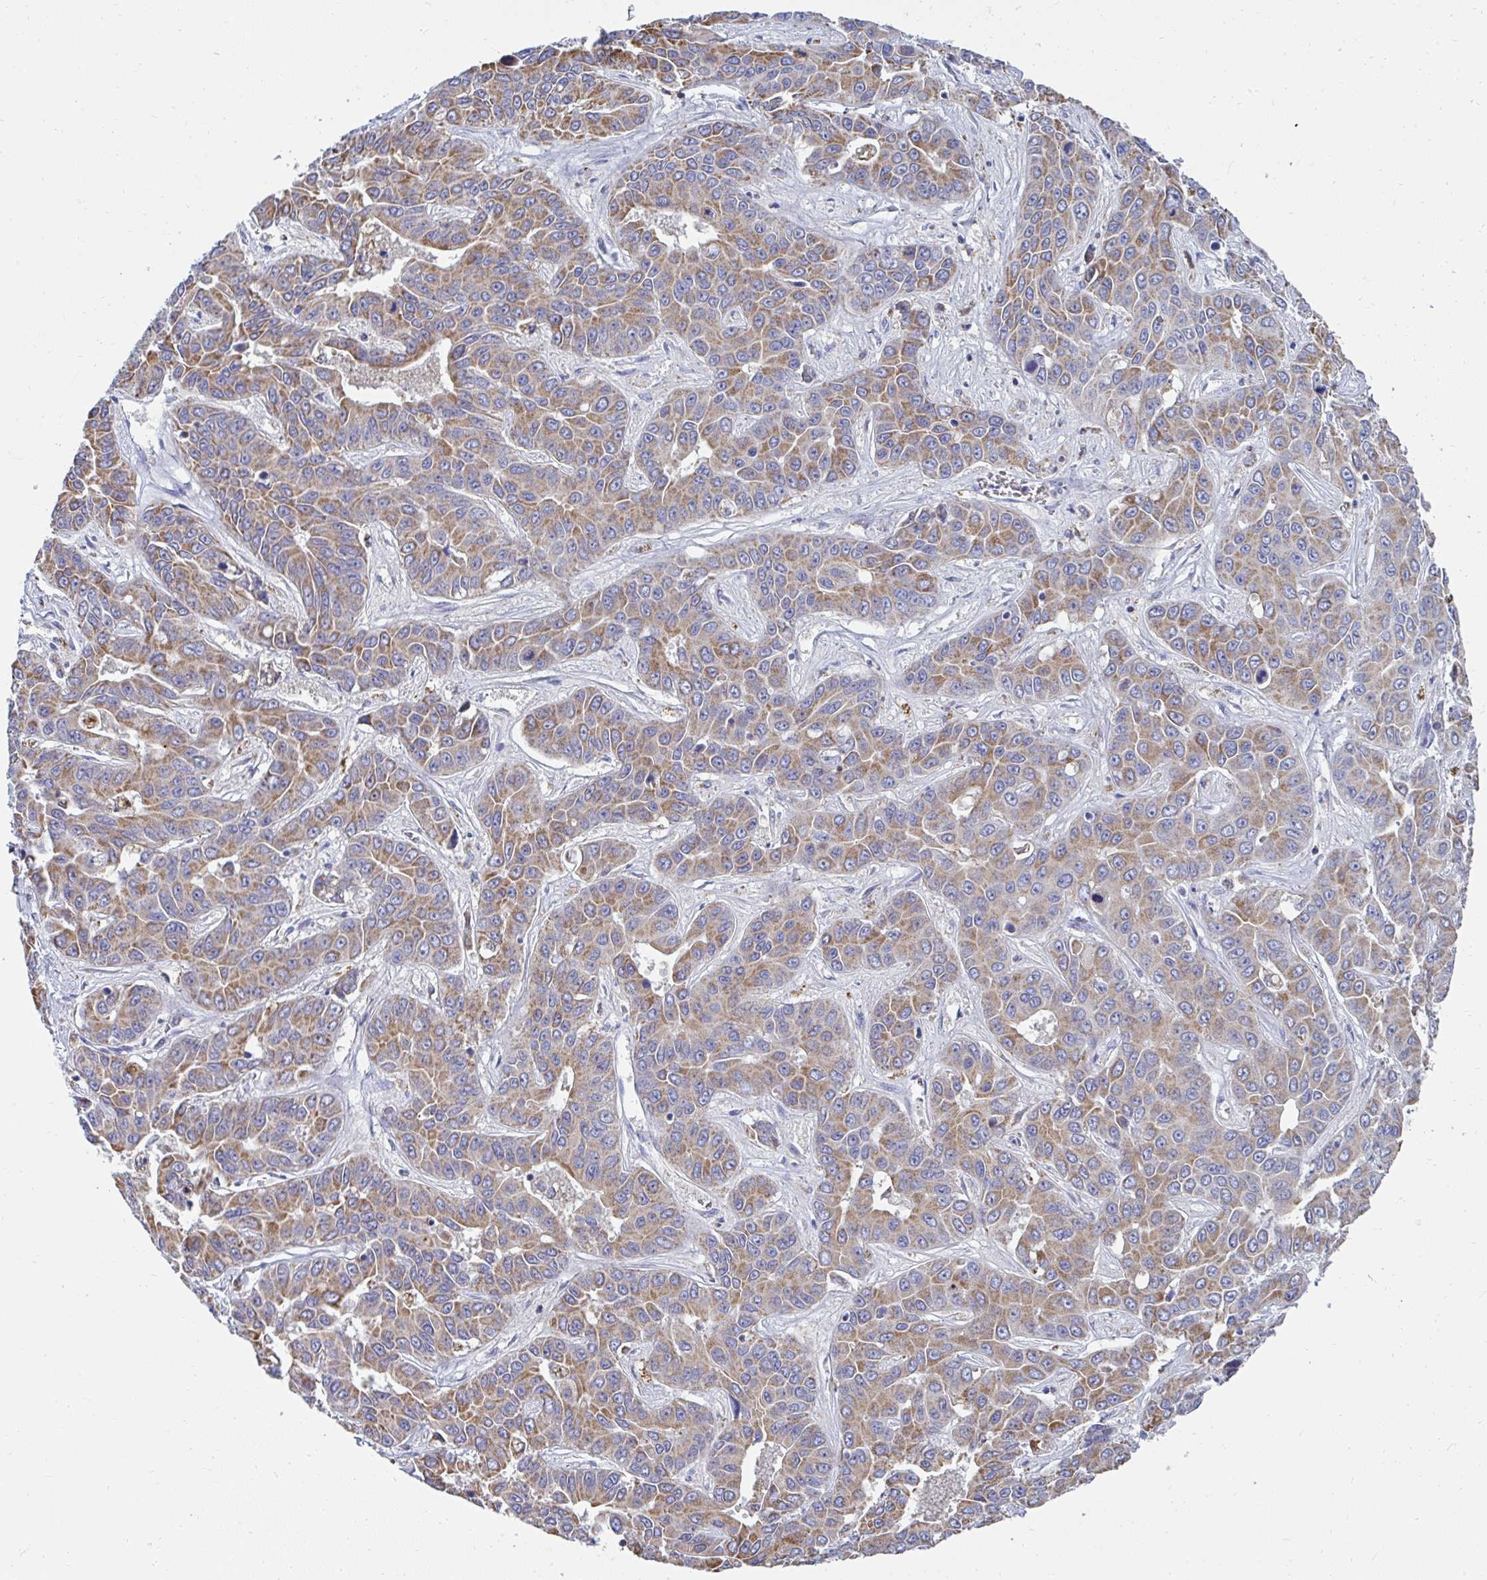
{"staining": {"intensity": "moderate", "quantity": ">75%", "location": "cytoplasmic/membranous"}, "tissue": "liver cancer", "cell_type": "Tumor cells", "image_type": "cancer", "snomed": [{"axis": "morphology", "description": "Cholangiocarcinoma"}, {"axis": "topography", "description": "Liver"}], "caption": "Cholangiocarcinoma (liver) was stained to show a protein in brown. There is medium levels of moderate cytoplasmic/membranous expression in approximately >75% of tumor cells. (brown staining indicates protein expression, while blue staining denotes nuclei).", "gene": "MGAM2", "patient": {"sex": "female", "age": 52}}